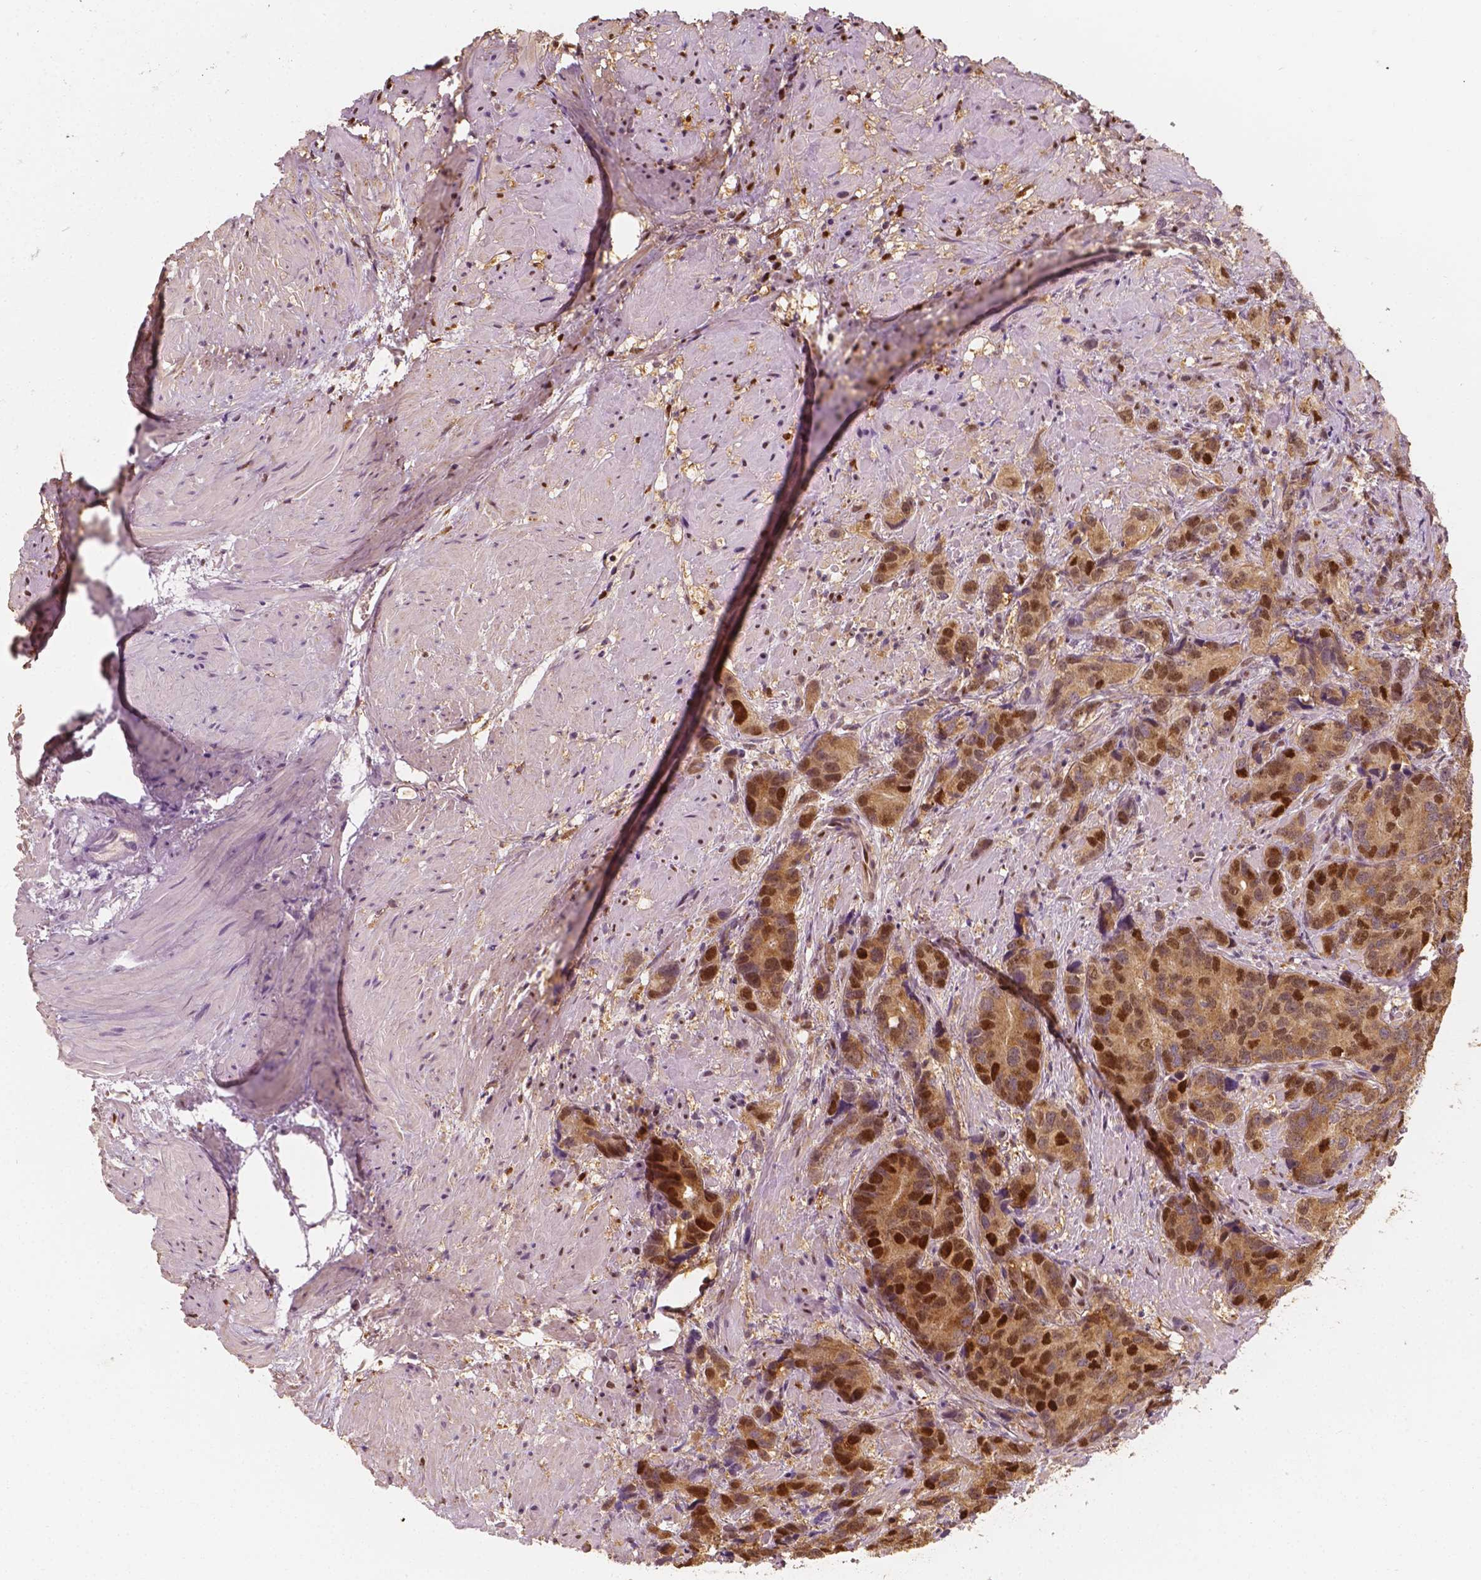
{"staining": {"intensity": "strong", "quantity": "25%-75%", "location": "nuclear"}, "tissue": "prostate cancer", "cell_type": "Tumor cells", "image_type": "cancer", "snomed": [{"axis": "morphology", "description": "Adenocarcinoma, High grade"}, {"axis": "topography", "description": "Prostate"}], "caption": "This photomicrograph demonstrates immunohistochemistry (IHC) staining of human high-grade adenocarcinoma (prostate), with high strong nuclear expression in about 25%-75% of tumor cells.", "gene": "TBC1D17", "patient": {"sex": "male", "age": 90}}